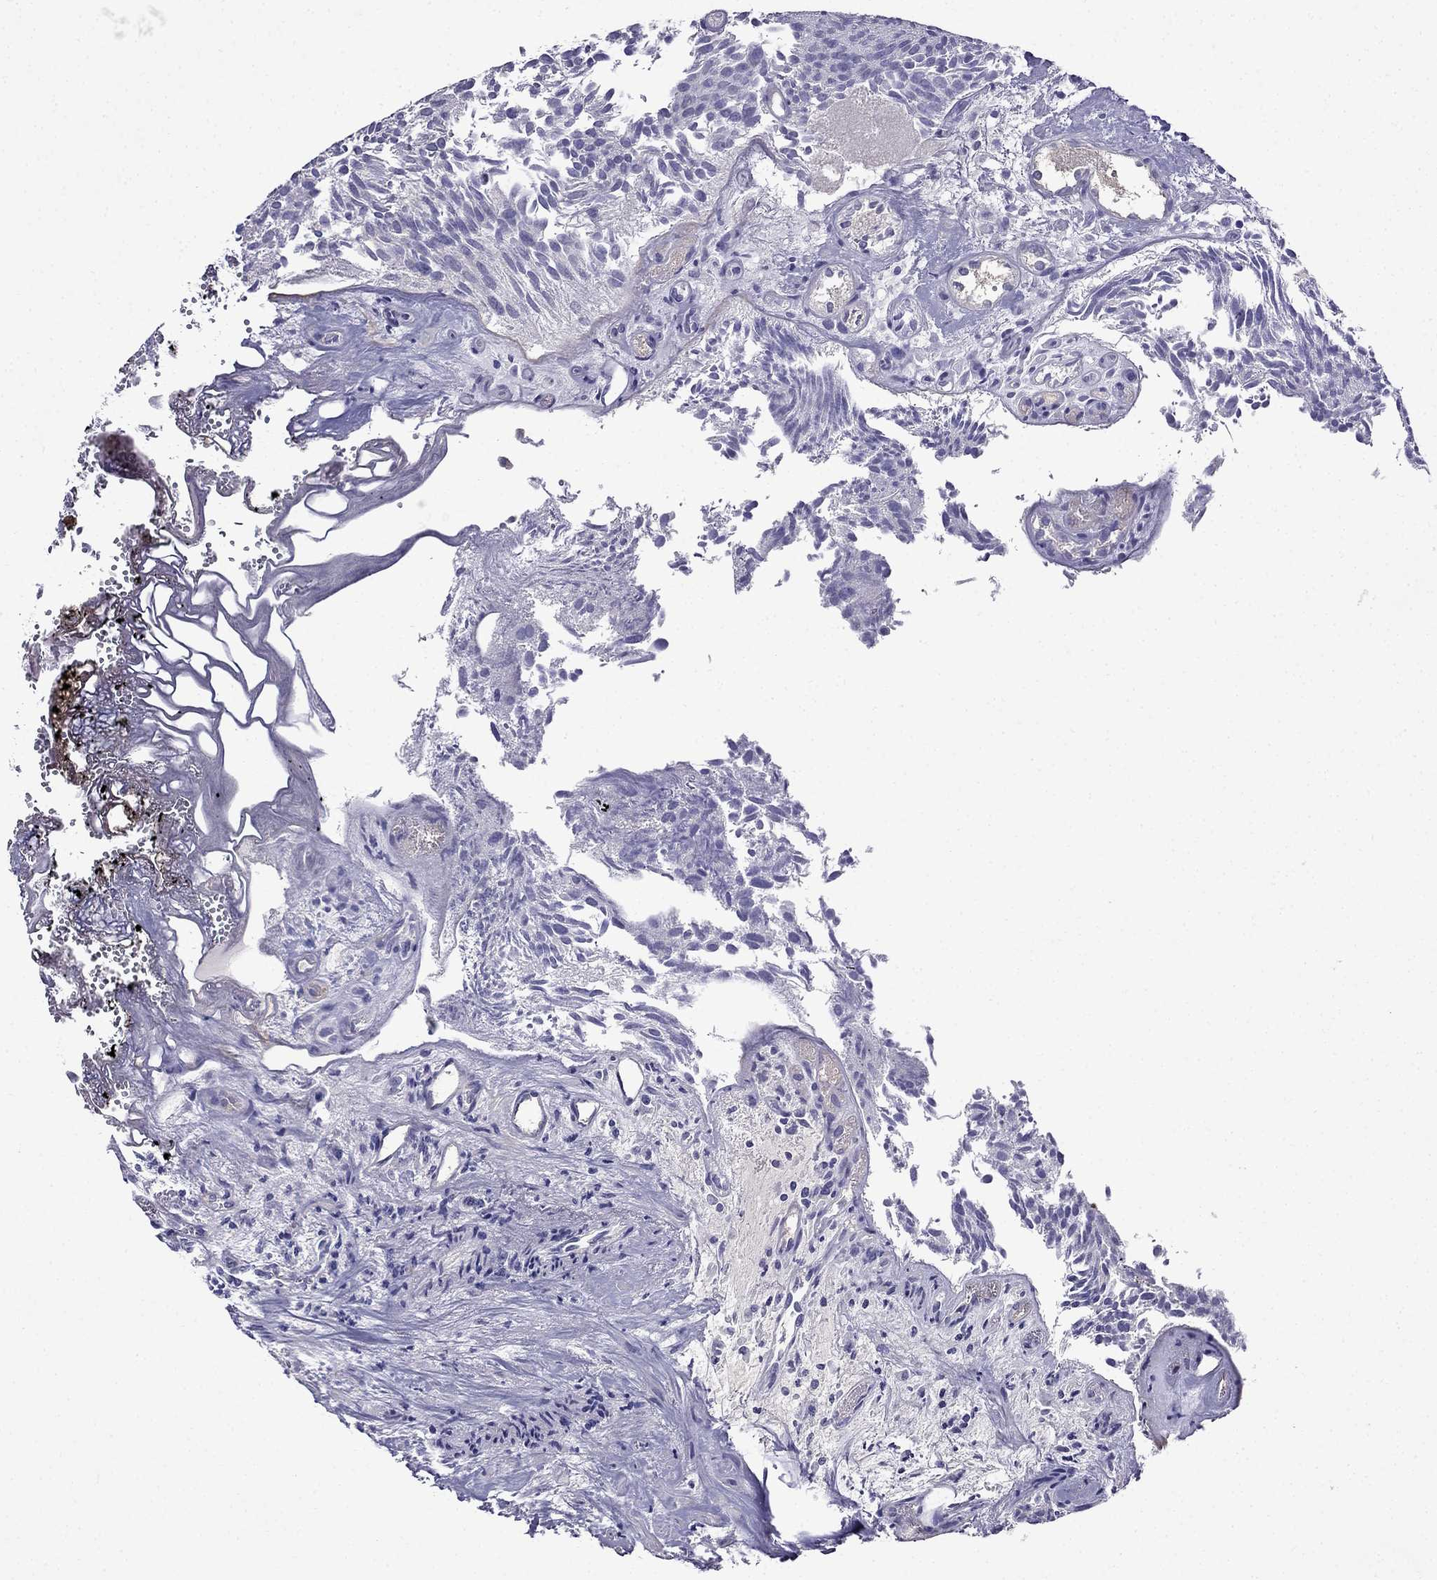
{"staining": {"intensity": "negative", "quantity": "none", "location": "none"}, "tissue": "urothelial cancer", "cell_type": "Tumor cells", "image_type": "cancer", "snomed": [{"axis": "morphology", "description": "Urothelial carcinoma, Low grade"}, {"axis": "topography", "description": "Urinary bladder"}], "caption": "Urothelial cancer stained for a protein using immunohistochemistry displays no expression tumor cells.", "gene": "PI16", "patient": {"sex": "female", "age": 87}}